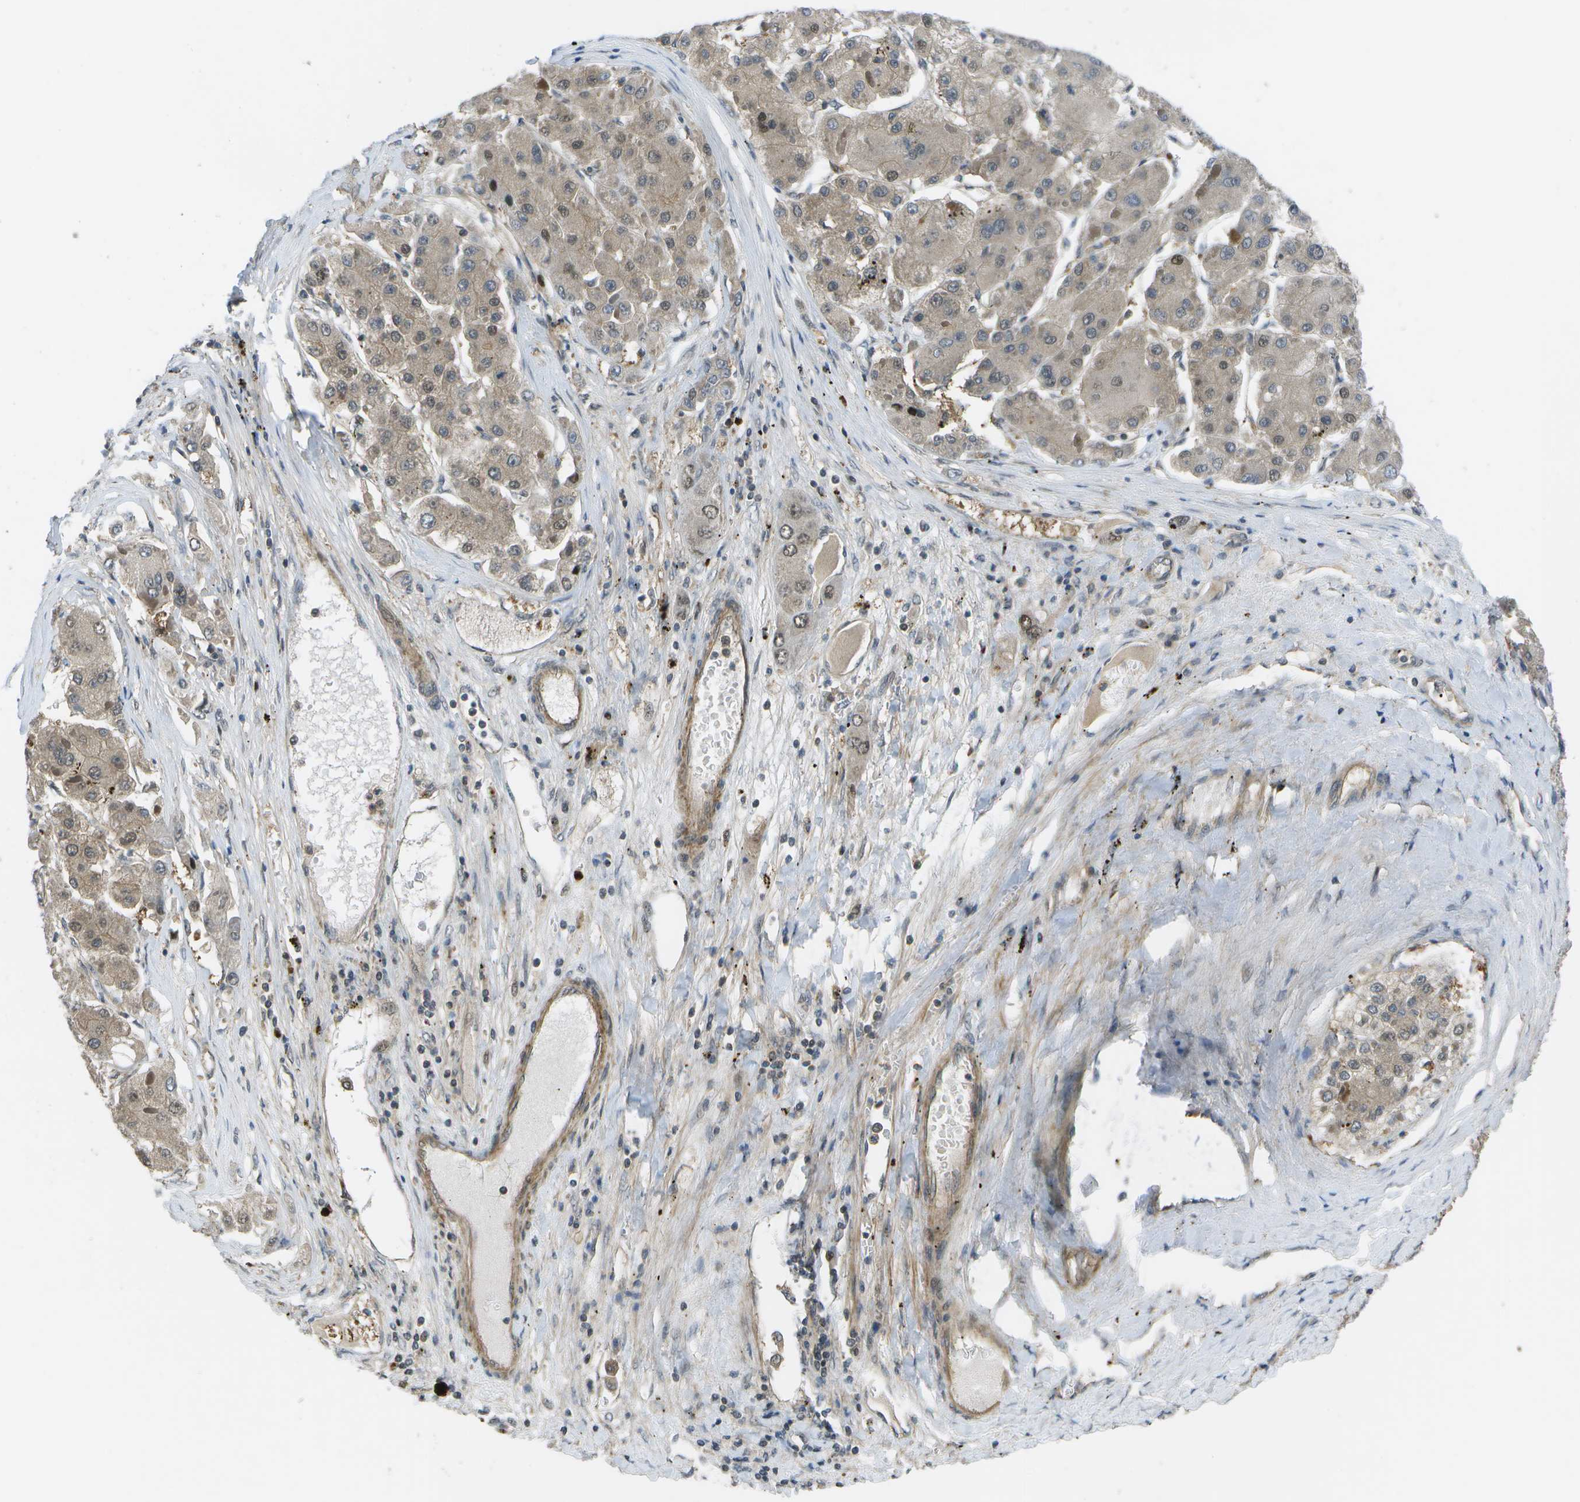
{"staining": {"intensity": "moderate", "quantity": ">75%", "location": "cytoplasmic/membranous,nuclear"}, "tissue": "liver cancer", "cell_type": "Tumor cells", "image_type": "cancer", "snomed": [{"axis": "morphology", "description": "Carcinoma, Hepatocellular, NOS"}, {"axis": "topography", "description": "Liver"}], "caption": "Protein expression analysis of human hepatocellular carcinoma (liver) reveals moderate cytoplasmic/membranous and nuclear positivity in approximately >75% of tumor cells.", "gene": "ENPP5", "patient": {"sex": "female", "age": 73}}